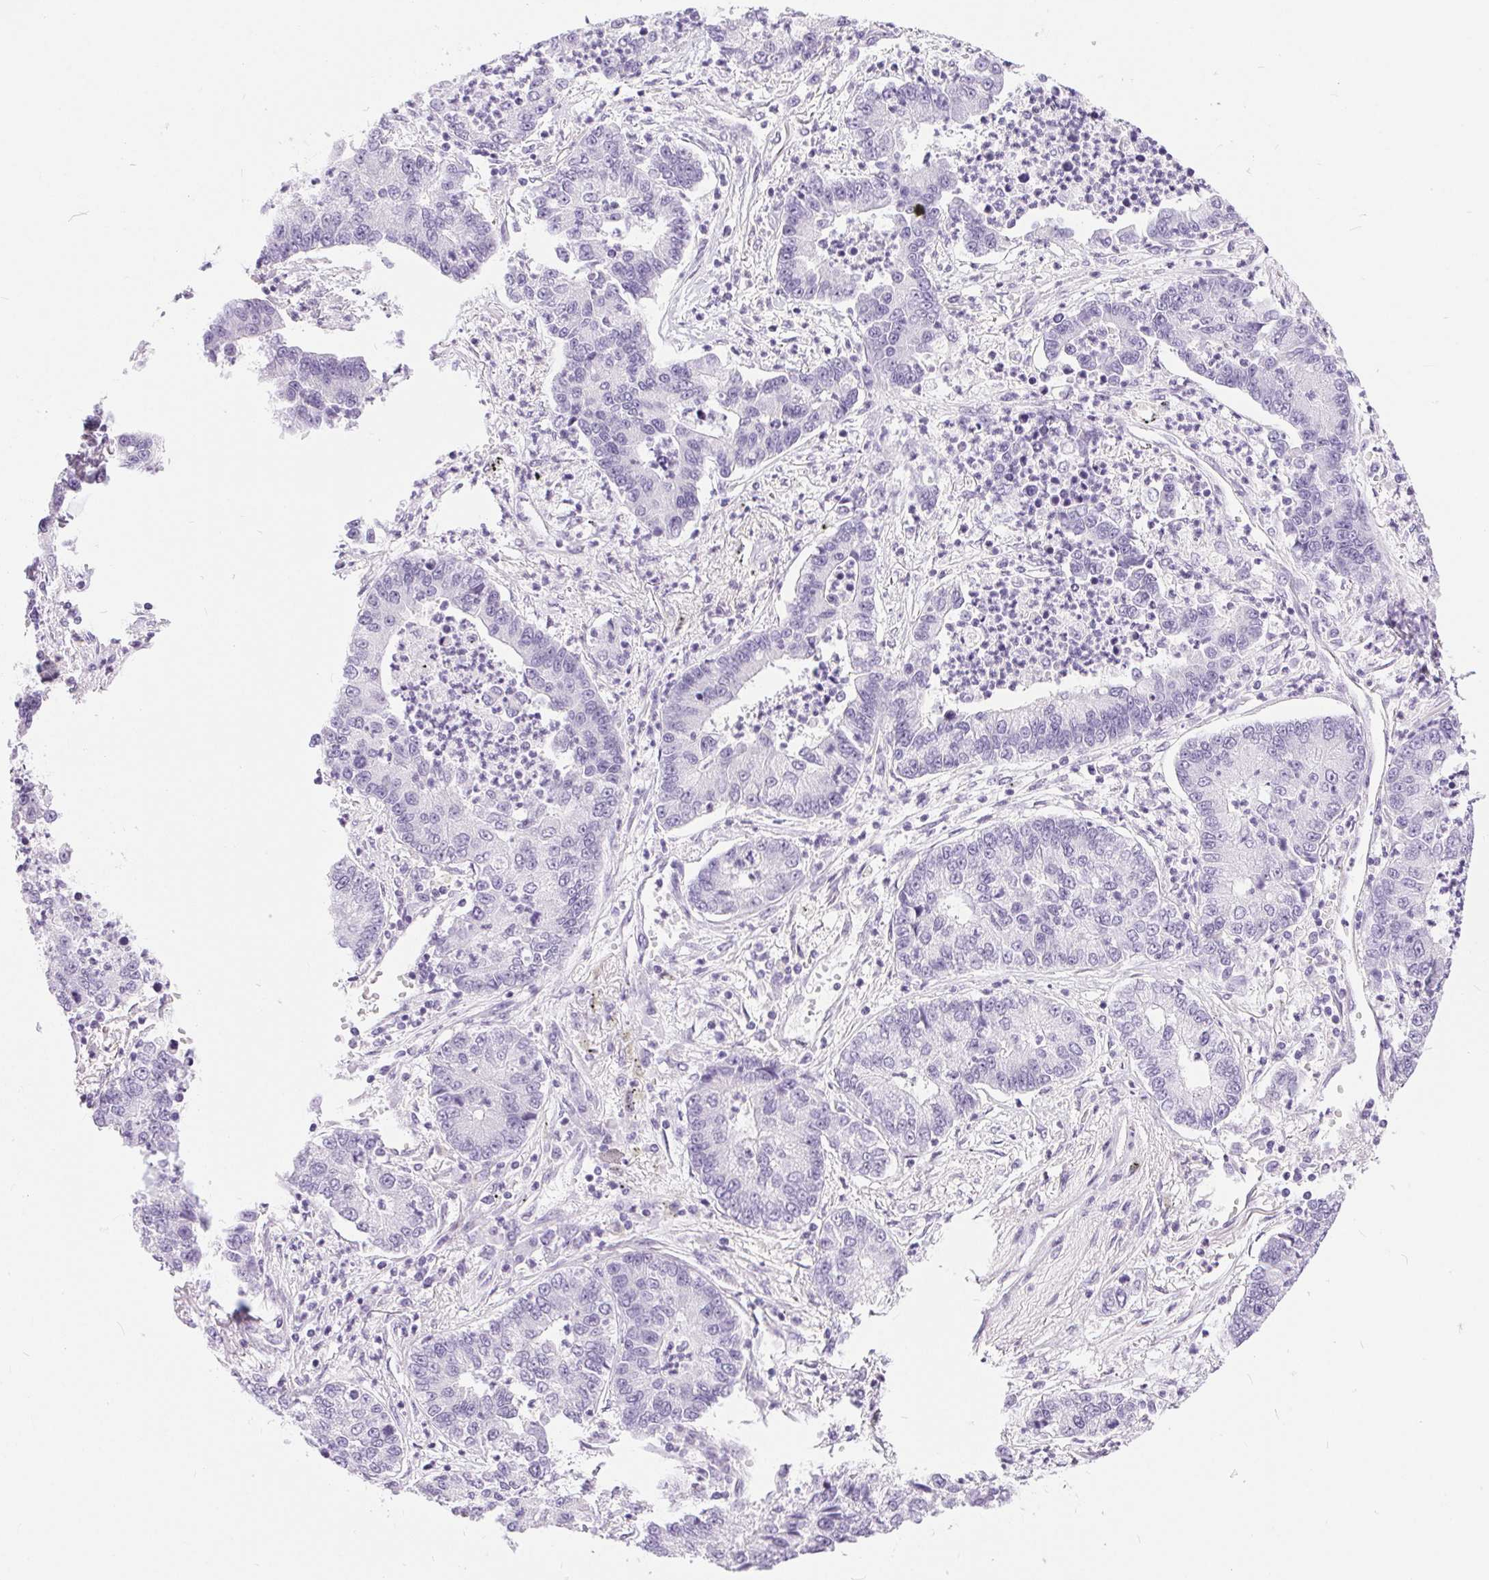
{"staining": {"intensity": "negative", "quantity": "none", "location": "none"}, "tissue": "lung cancer", "cell_type": "Tumor cells", "image_type": "cancer", "snomed": [{"axis": "morphology", "description": "Adenocarcinoma, NOS"}, {"axis": "topography", "description": "Lung"}], "caption": "IHC of lung cancer displays no expression in tumor cells.", "gene": "XDH", "patient": {"sex": "female", "age": 57}}